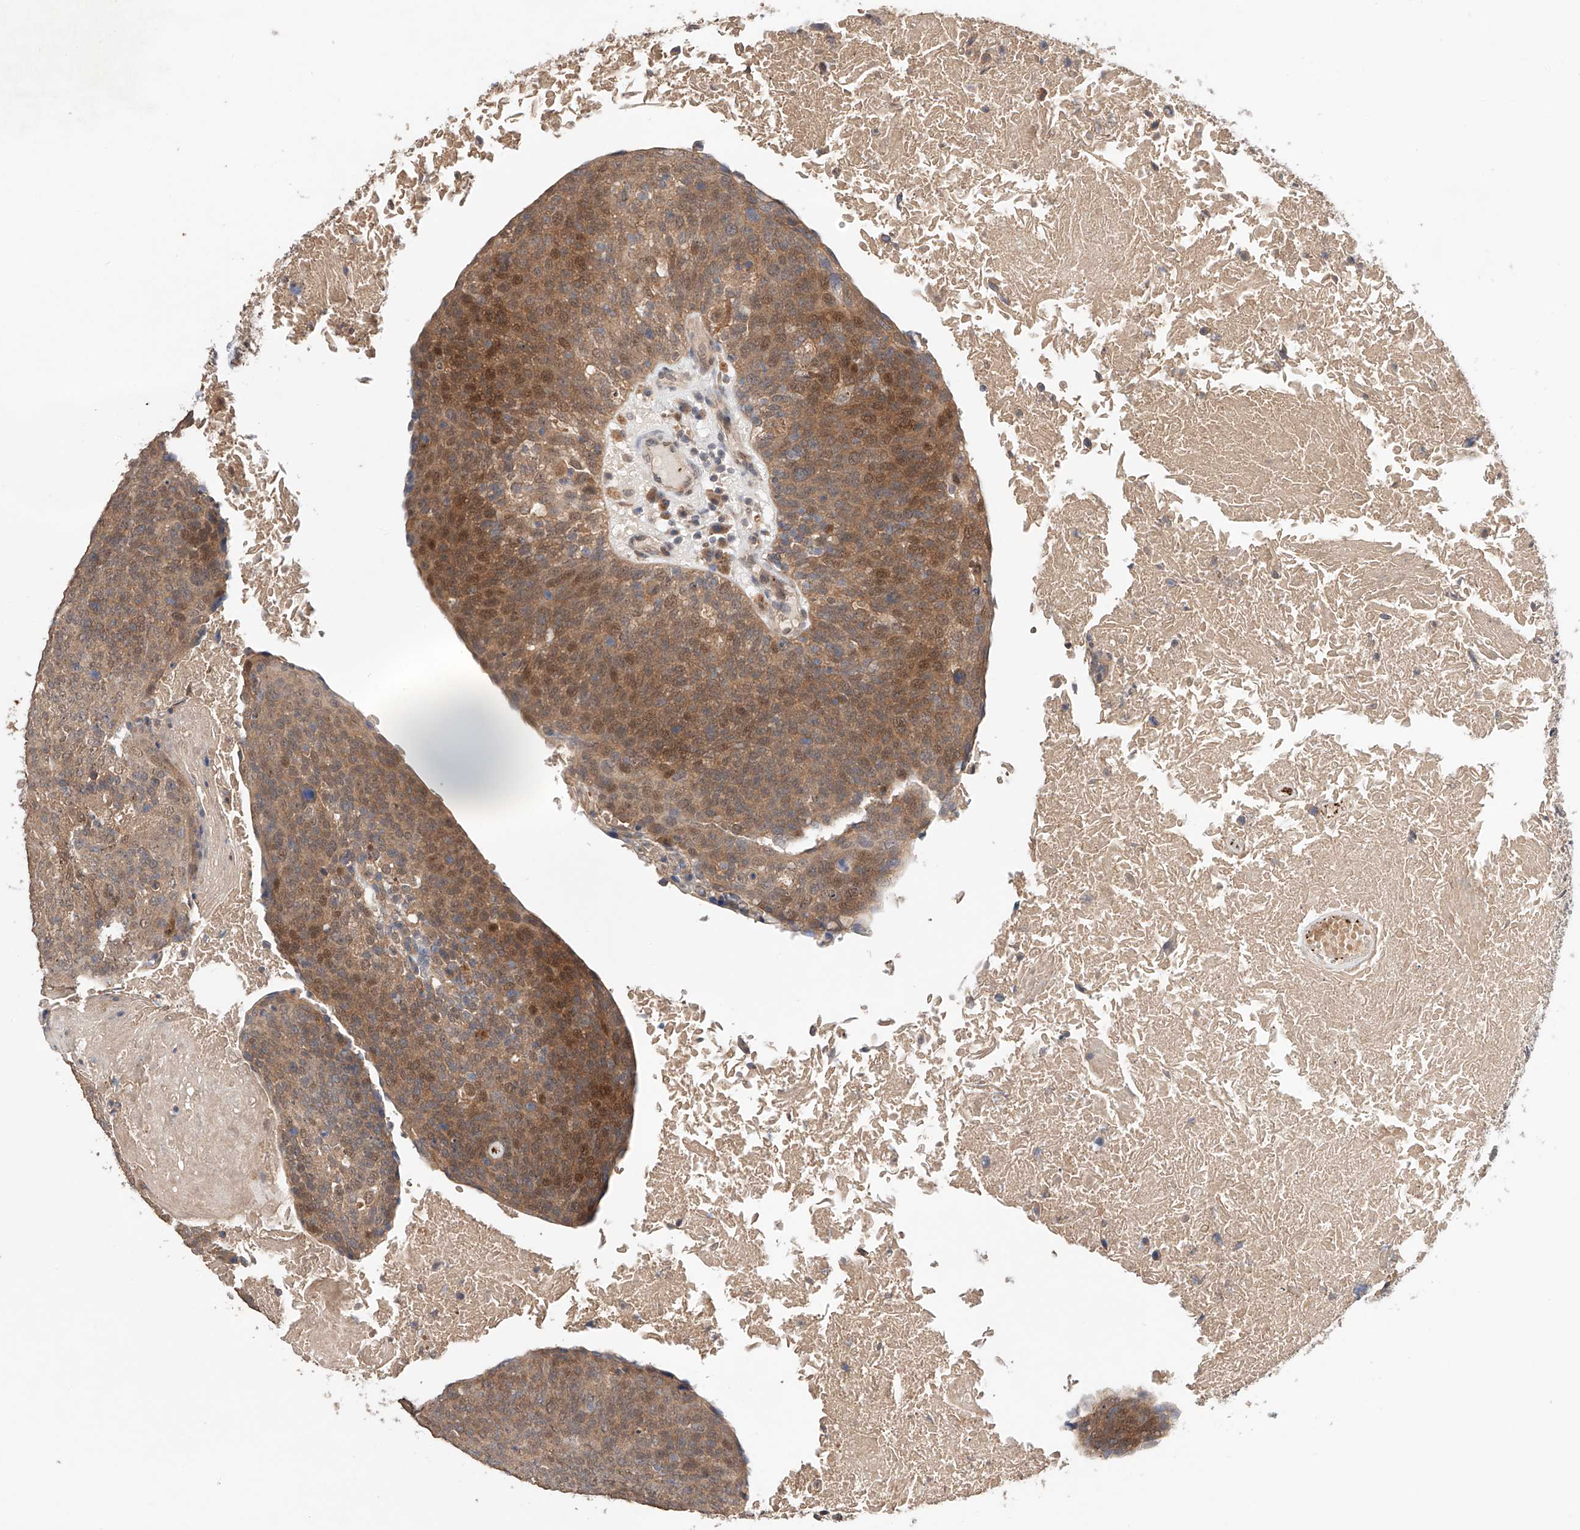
{"staining": {"intensity": "moderate", "quantity": ">75%", "location": "cytoplasmic/membranous,nuclear"}, "tissue": "head and neck cancer", "cell_type": "Tumor cells", "image_type": "cancer", "snomed": [{"axis": "morphology", "description": "Squamous cell carcinoma, NOS"}, {"axis": "morphology", "description": "Squamous cell carcinoma, metastatic, NOS"}, {"axis": "topography", "description": "Lymph node"}, {"axis": "topography", "description": "Head-Neck"}], "caption": "Immunohistochemistry histopathology image of human metastatic squamous cell carcinoma (head and neck) stained for a protein (brown), which reveals medium levels of moderate cytoplasmic/membranous and nuclear expression in about >75% of tumor cells.", "gene": "ZFHX2", "patient": {"sex": "male", "age": 62}}